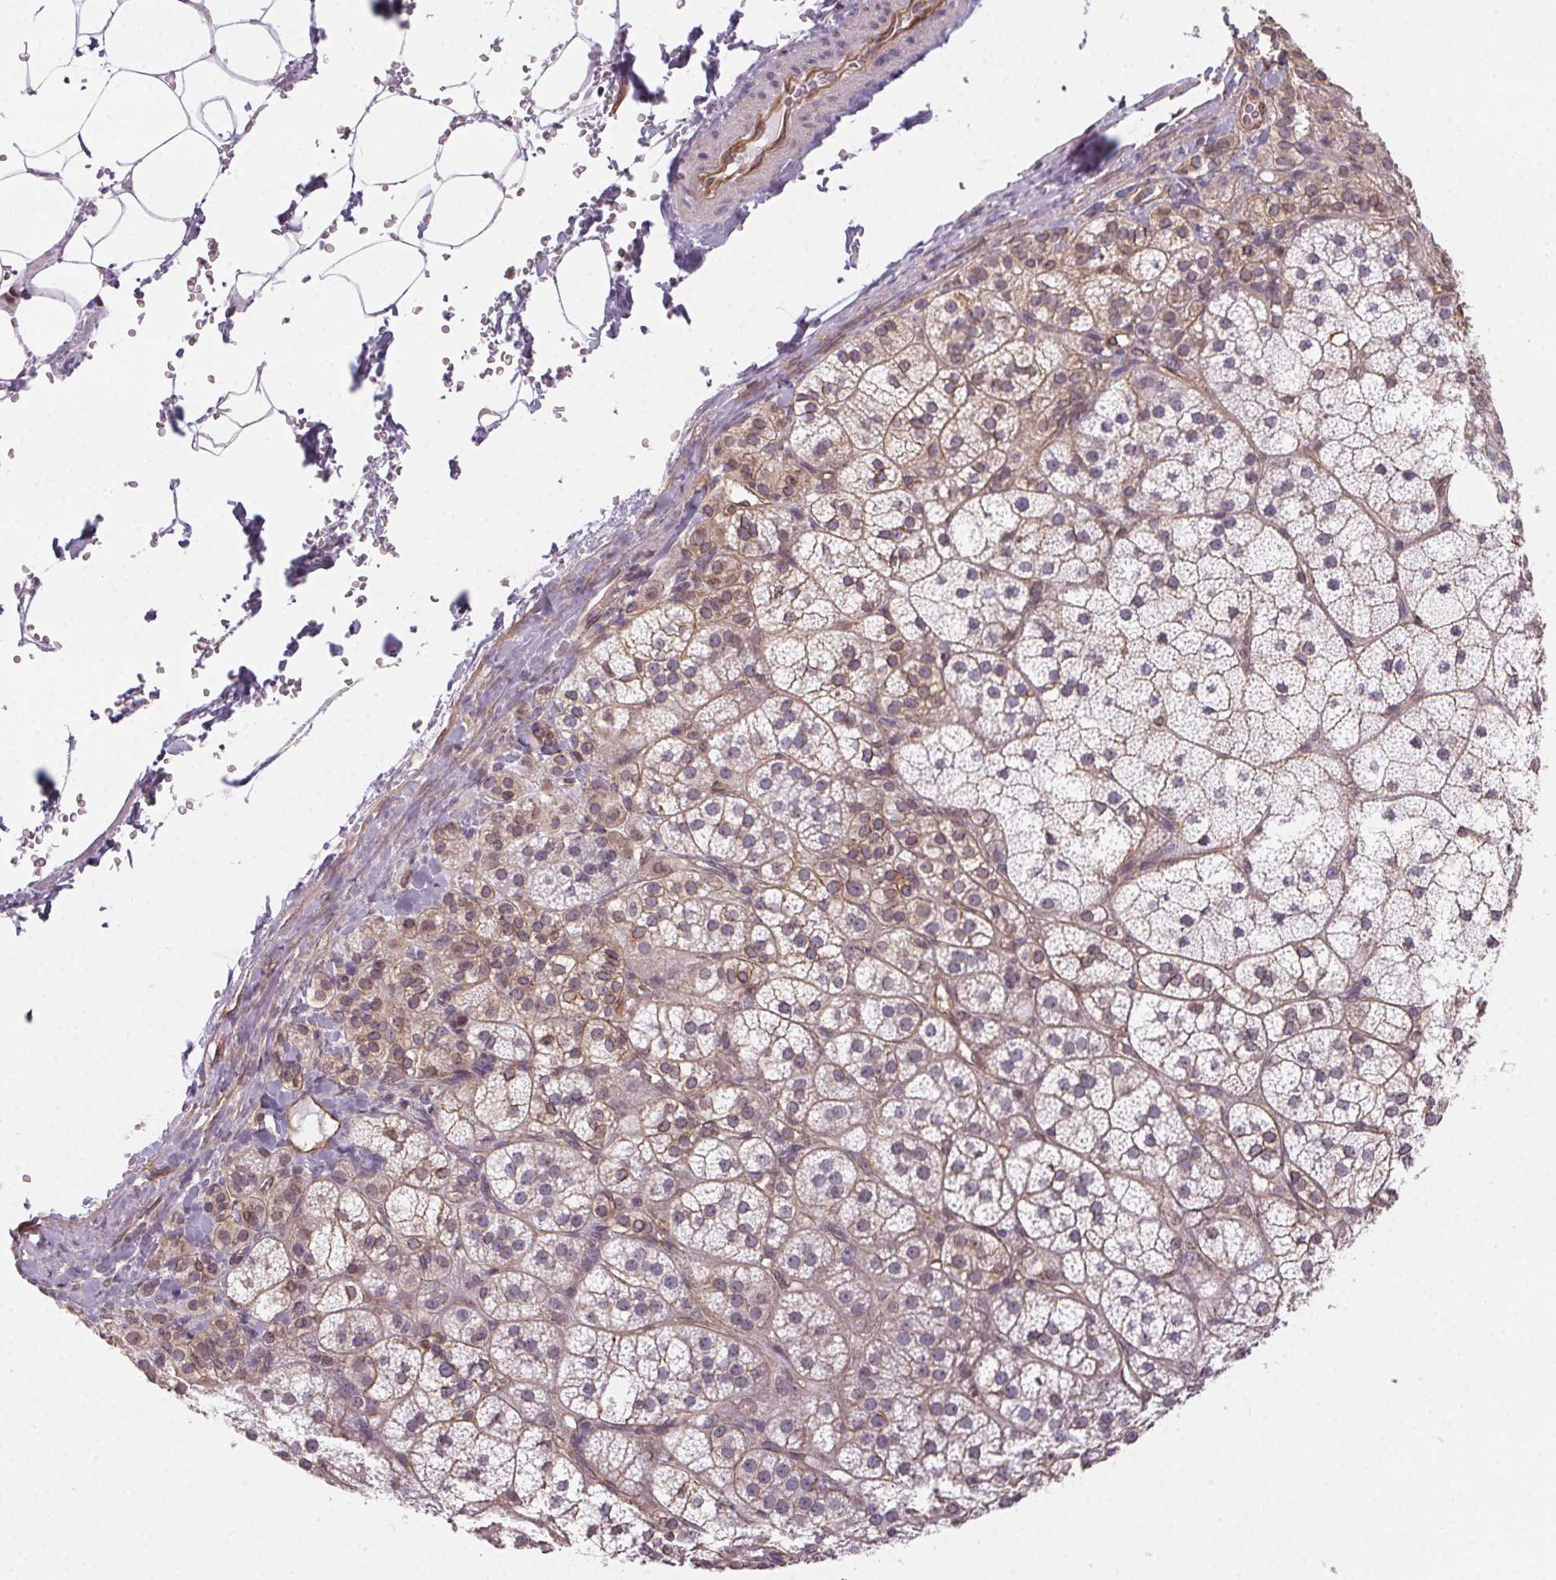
{"staining": {"intensity": "weak", "quantity": "<25%", "location": "cytoplasmic/membranous"}, "tissue": "adrenal gland", "cell_type": "Glandular cells", "image_type": "normal", "snomed": [{"axis": "morphology", "description": "Normal tissue, NOS"}, {"axis": "topography", "description": "Adrenal gland"}], "caption": "IHC of unremarkable human adrenal gland exhibits no positivity in glandular cells. (DAB (3,3'-diaminobenzidine) IHC with hematoxylin counter stain).", "gene": "PLA2G4F", "patient": {"sex": "female", "age": 60}}